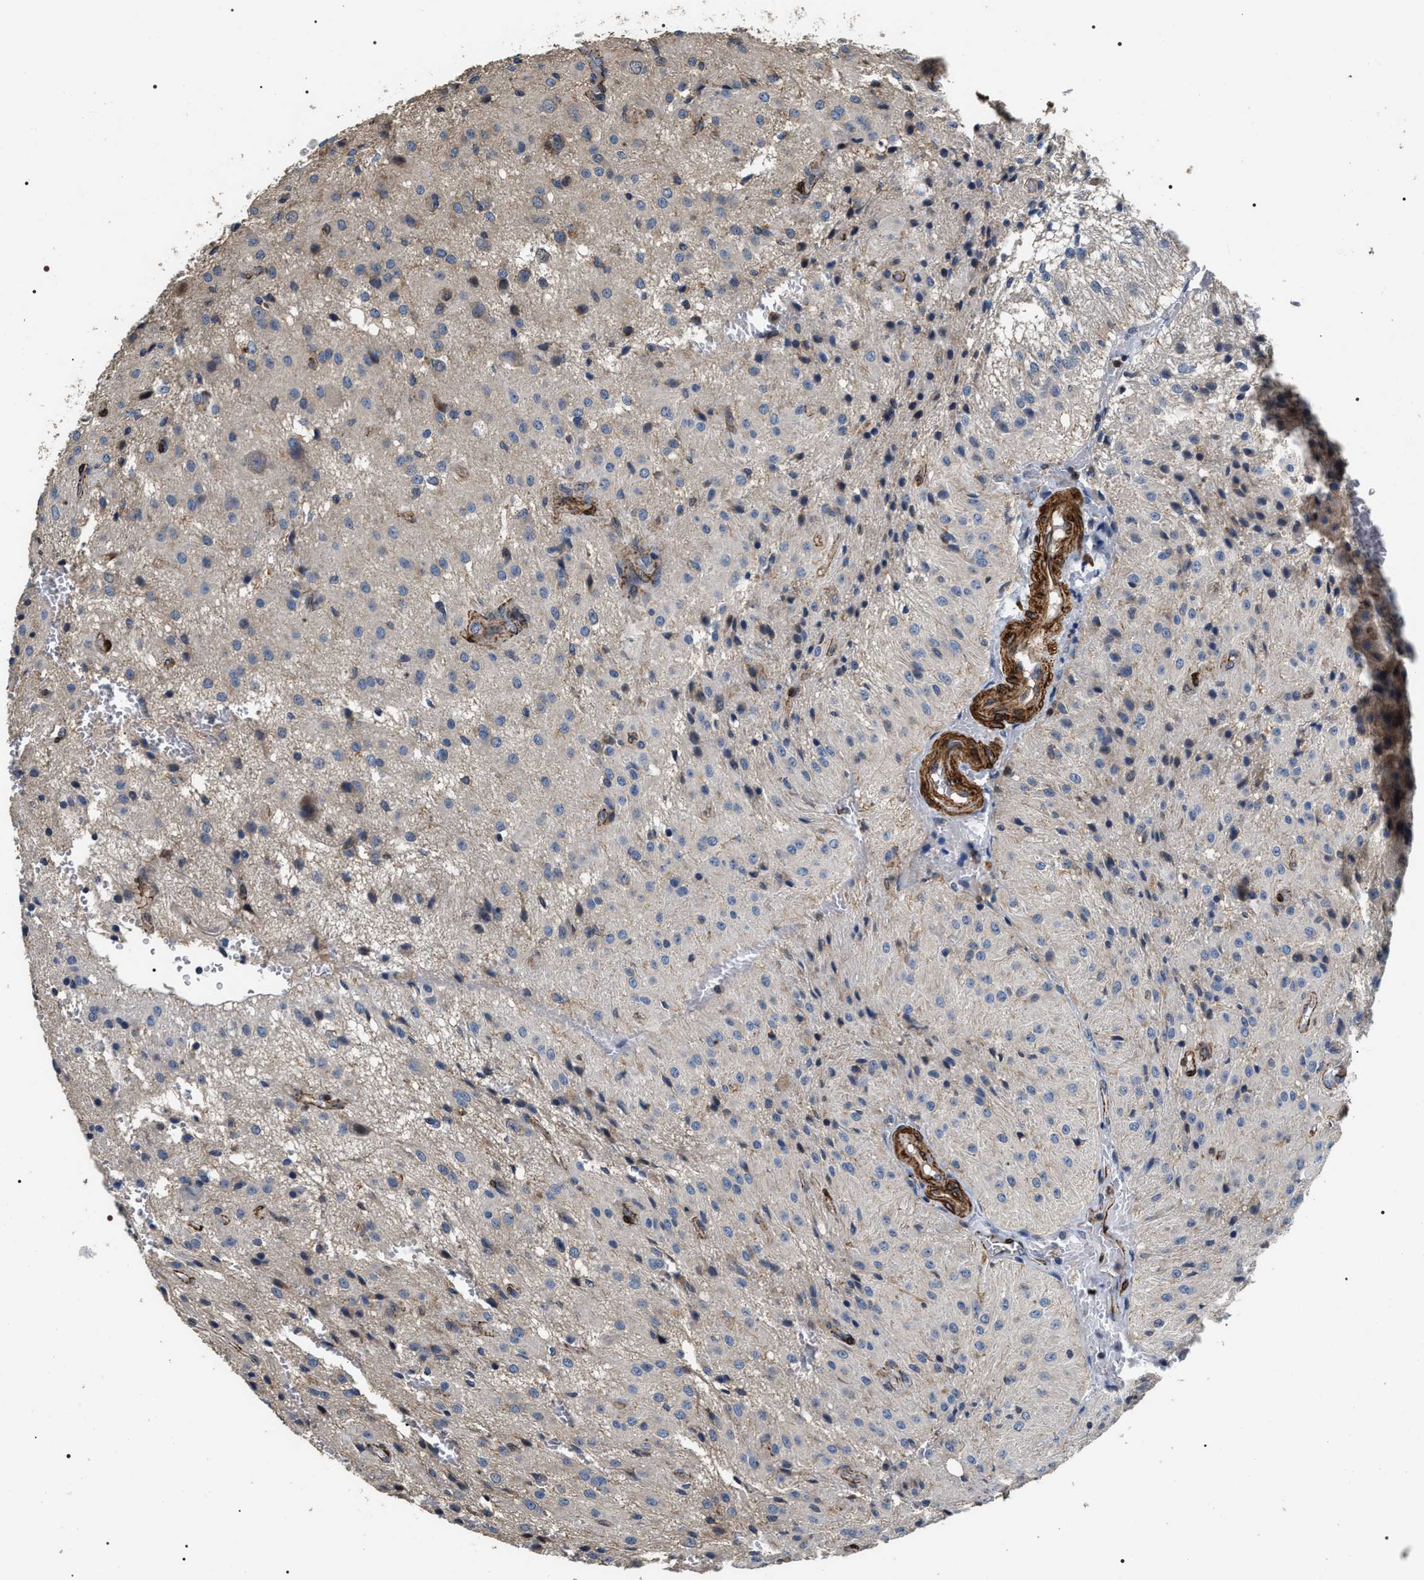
{"staining": {"intensity": "negative", "quantity": "none", "location": "none"}, "tissue": "glioma", "cell_type": "Tumor cells", "image_type": "cancer", "snomed": [{"axis": "morphology", "description": "Glioma, malignant, High grade"}, {"axis": "topography", "description": "Brain"}], "caption": "There is no significant staining in tumor cells of glioma. (DAB (3,3'-diaminobenzidine) immunohistochemistry visualized using brightfield microscopy, high magnification).", "gene": "ZC3HAV1L", "patient": {"sex": "female", "age": 59}}